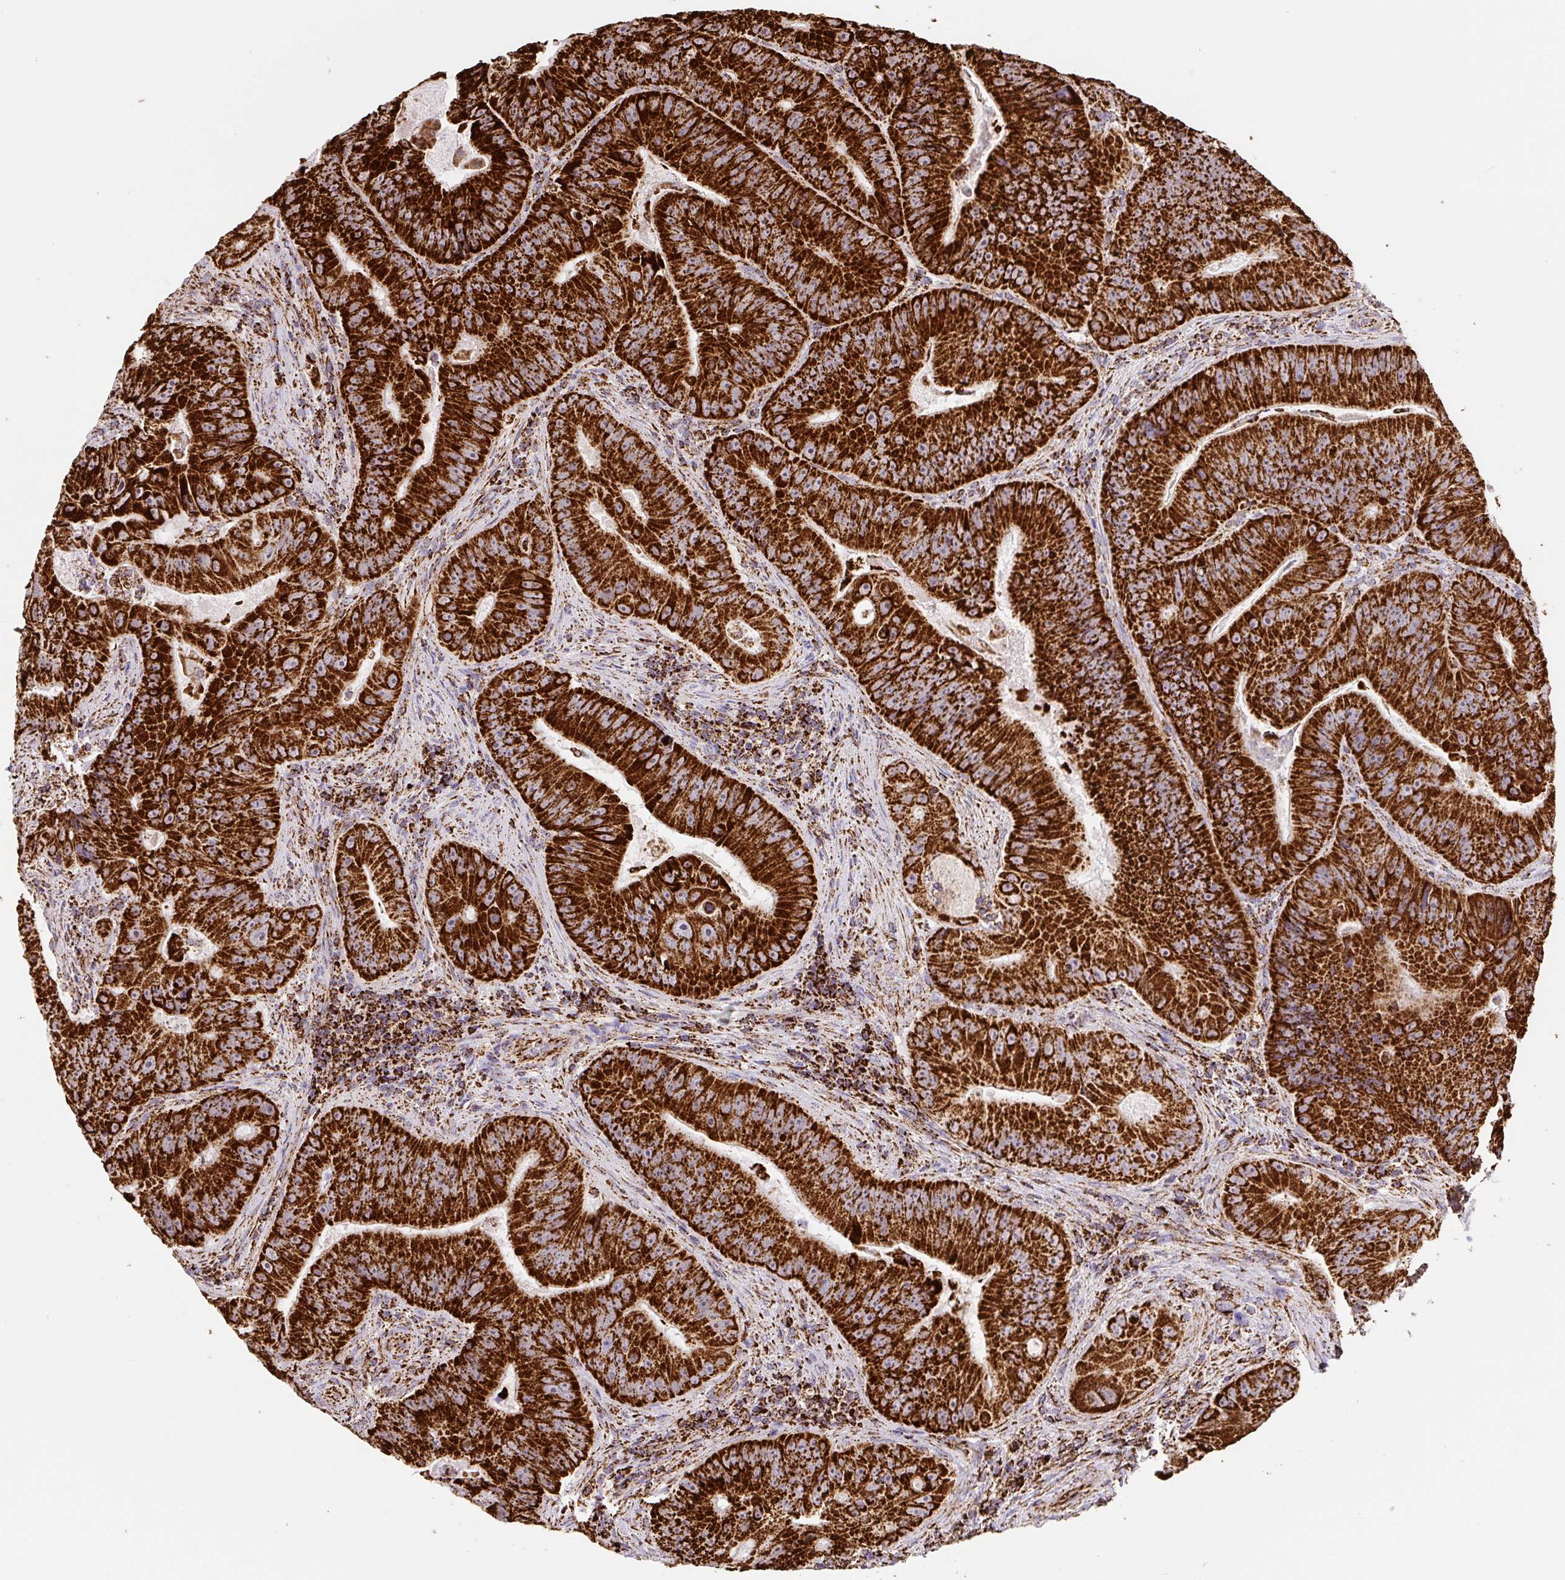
{"staining": {"intensity": "strong", "quantity": ">75%", "location": "cytoplasmic/membranous"}, "tissue": "colorectal cancer", "cell_type": "Tumor cells", "image_type": "cancer", "snomed": [{"axis": "morphology", "description": "Adenocarcinoma, NOS"}, {"axis": "topography", "description": "Colon"}], "caption": "DAB immunohistochemical staining of human colorectal cancer (adenocarcinoma) reveals strong cytoplasmic/membranous protein expression in about >75% of tumor cells.", "gene": "ATP5F1A", "patient": {"sex": "female", "age": 86}}